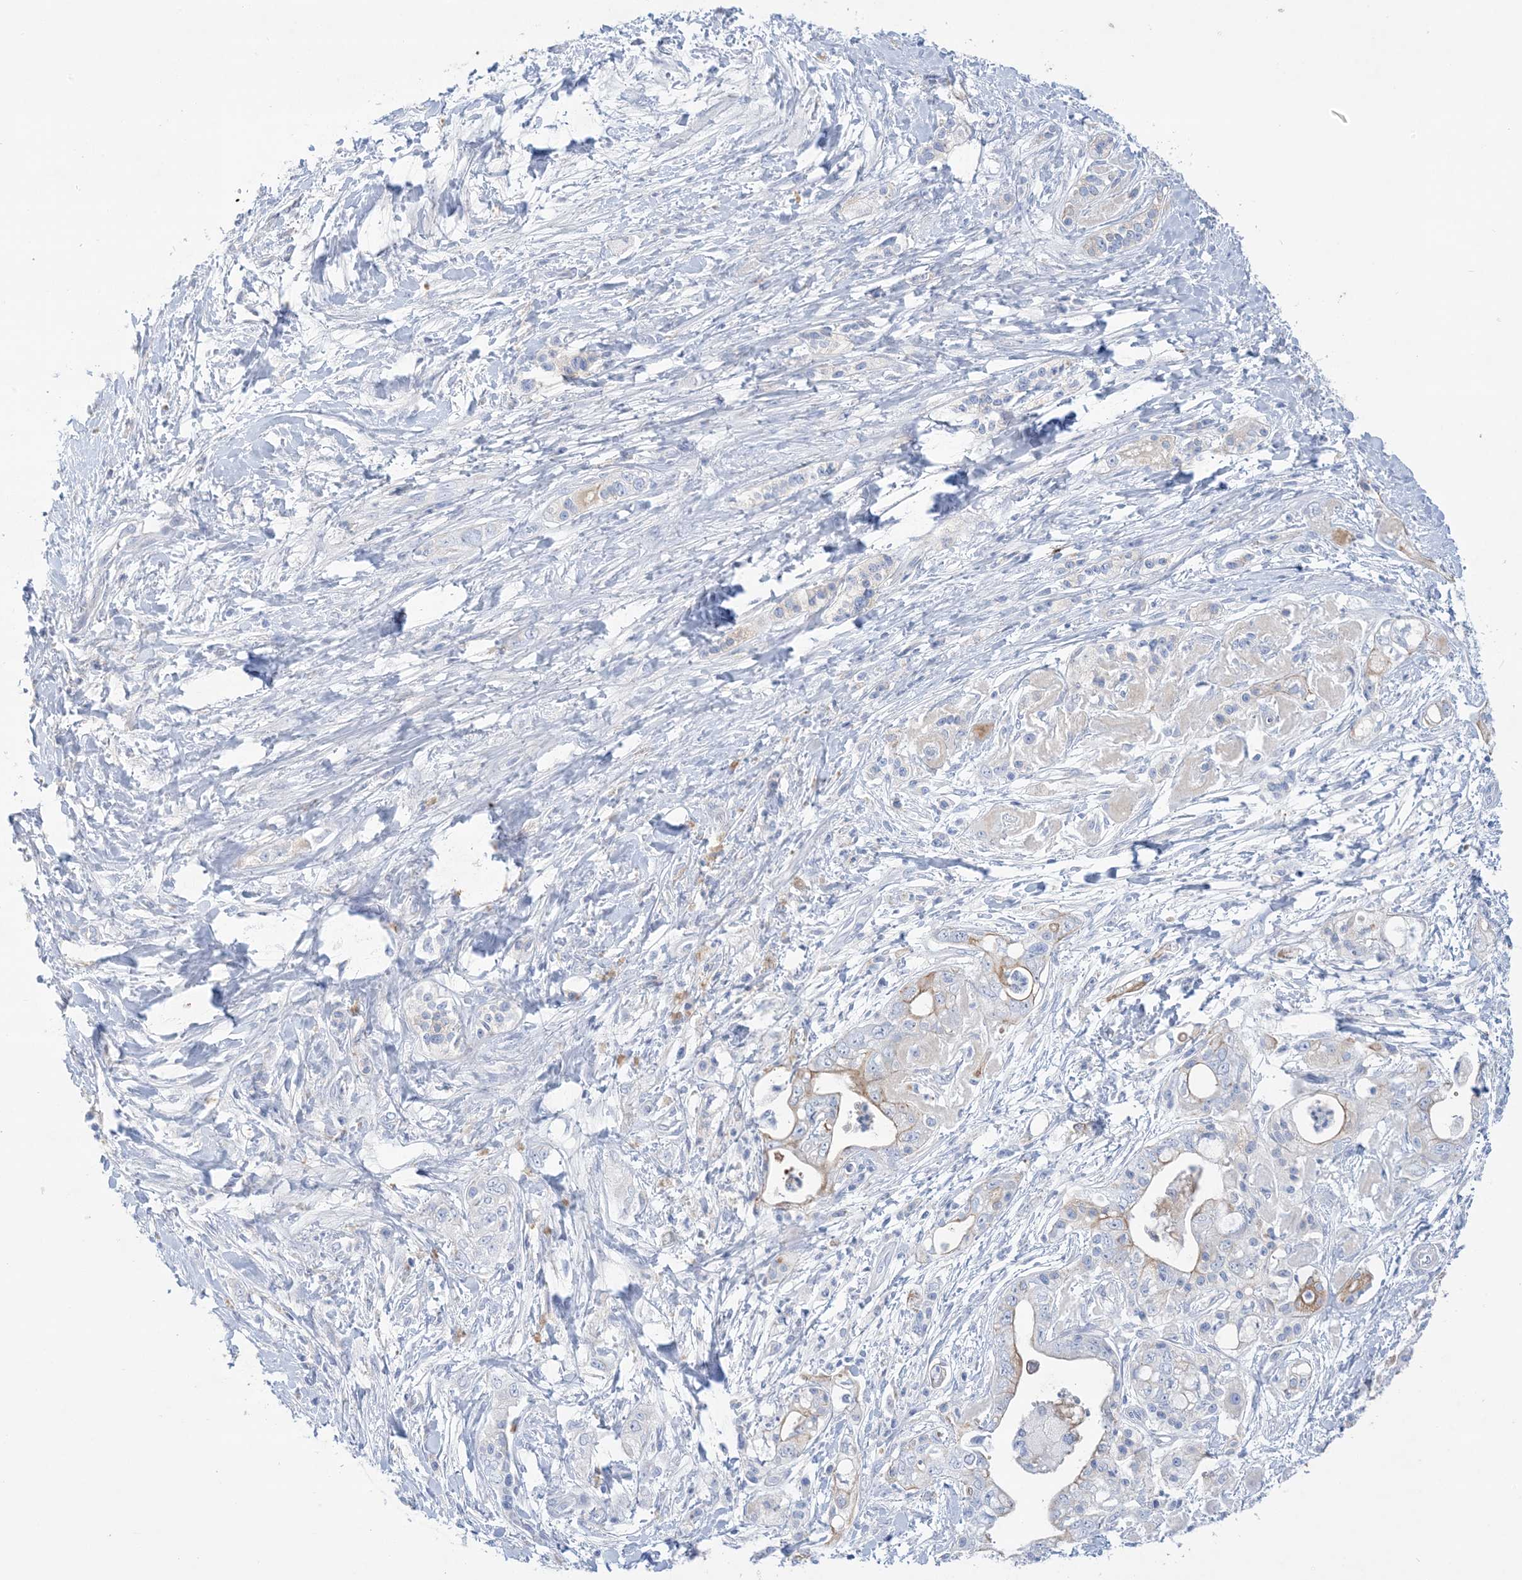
{"staining": {"intensity": "weak", "quantity": "<25%", "location": "cytoplasmic/membranous"}, "tissue": "pancreatic cancer", "cell_type": "Tumor cells", "image_type": "cancer", "snomed": [{"axis": "morphology", "description": "Adenocarcinoma, NOS"}, {"axis": "topography", "description": "Pancreas"}], "caption": "An immunohistochemistry (IHC) image of adenocarcinoma (pancreatic) is shown. There is no staining in tumor cells of adenocarcinoma (pancreatic).", "gene": "ATP11C", "patient": {"sex": "male", "age": 70}}